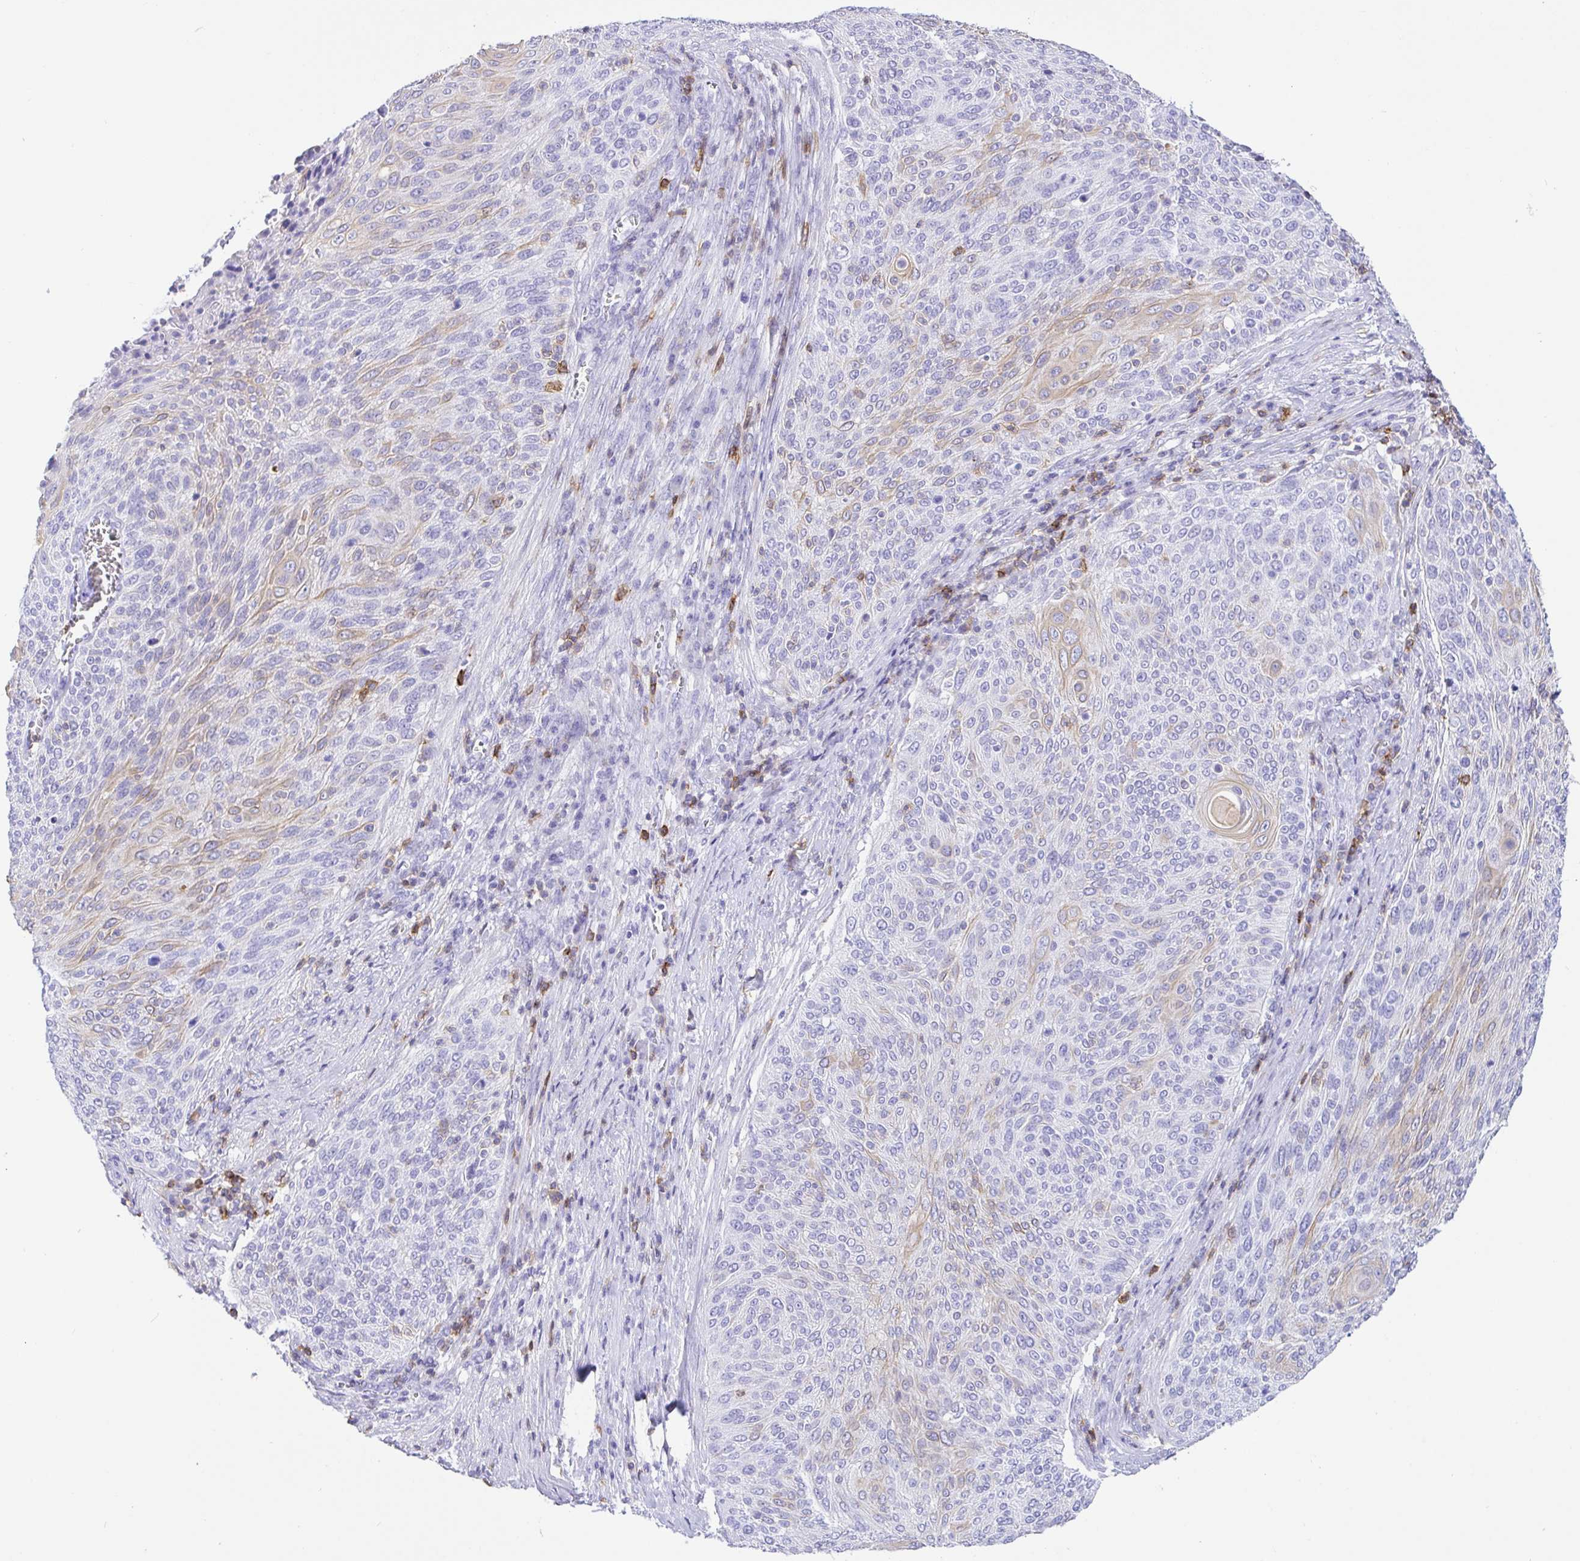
{"staining": {"intensity": "weak", "quantity": "<25%", "location": "cytoplasmic/membranous"}, "tissue": "cervical cancer", "cell_type": "Tumor cells", "image_type": "cancer", "snomed": [{"axis": "morphology", "description": "Squamous cell carcinoma, NOS"}, {"axis": "topography", "description": "Cervix"}], "caption": "An image of human cervical squamous cell carcinoma is negative for staining in tumor cells. (DAB (3,3'-diaminobenzidine) immunohistochemistry (IHC) with hematoxylin counter stain).", "gene": "CD5", "patient": {"sex": "female", "age": 31}}